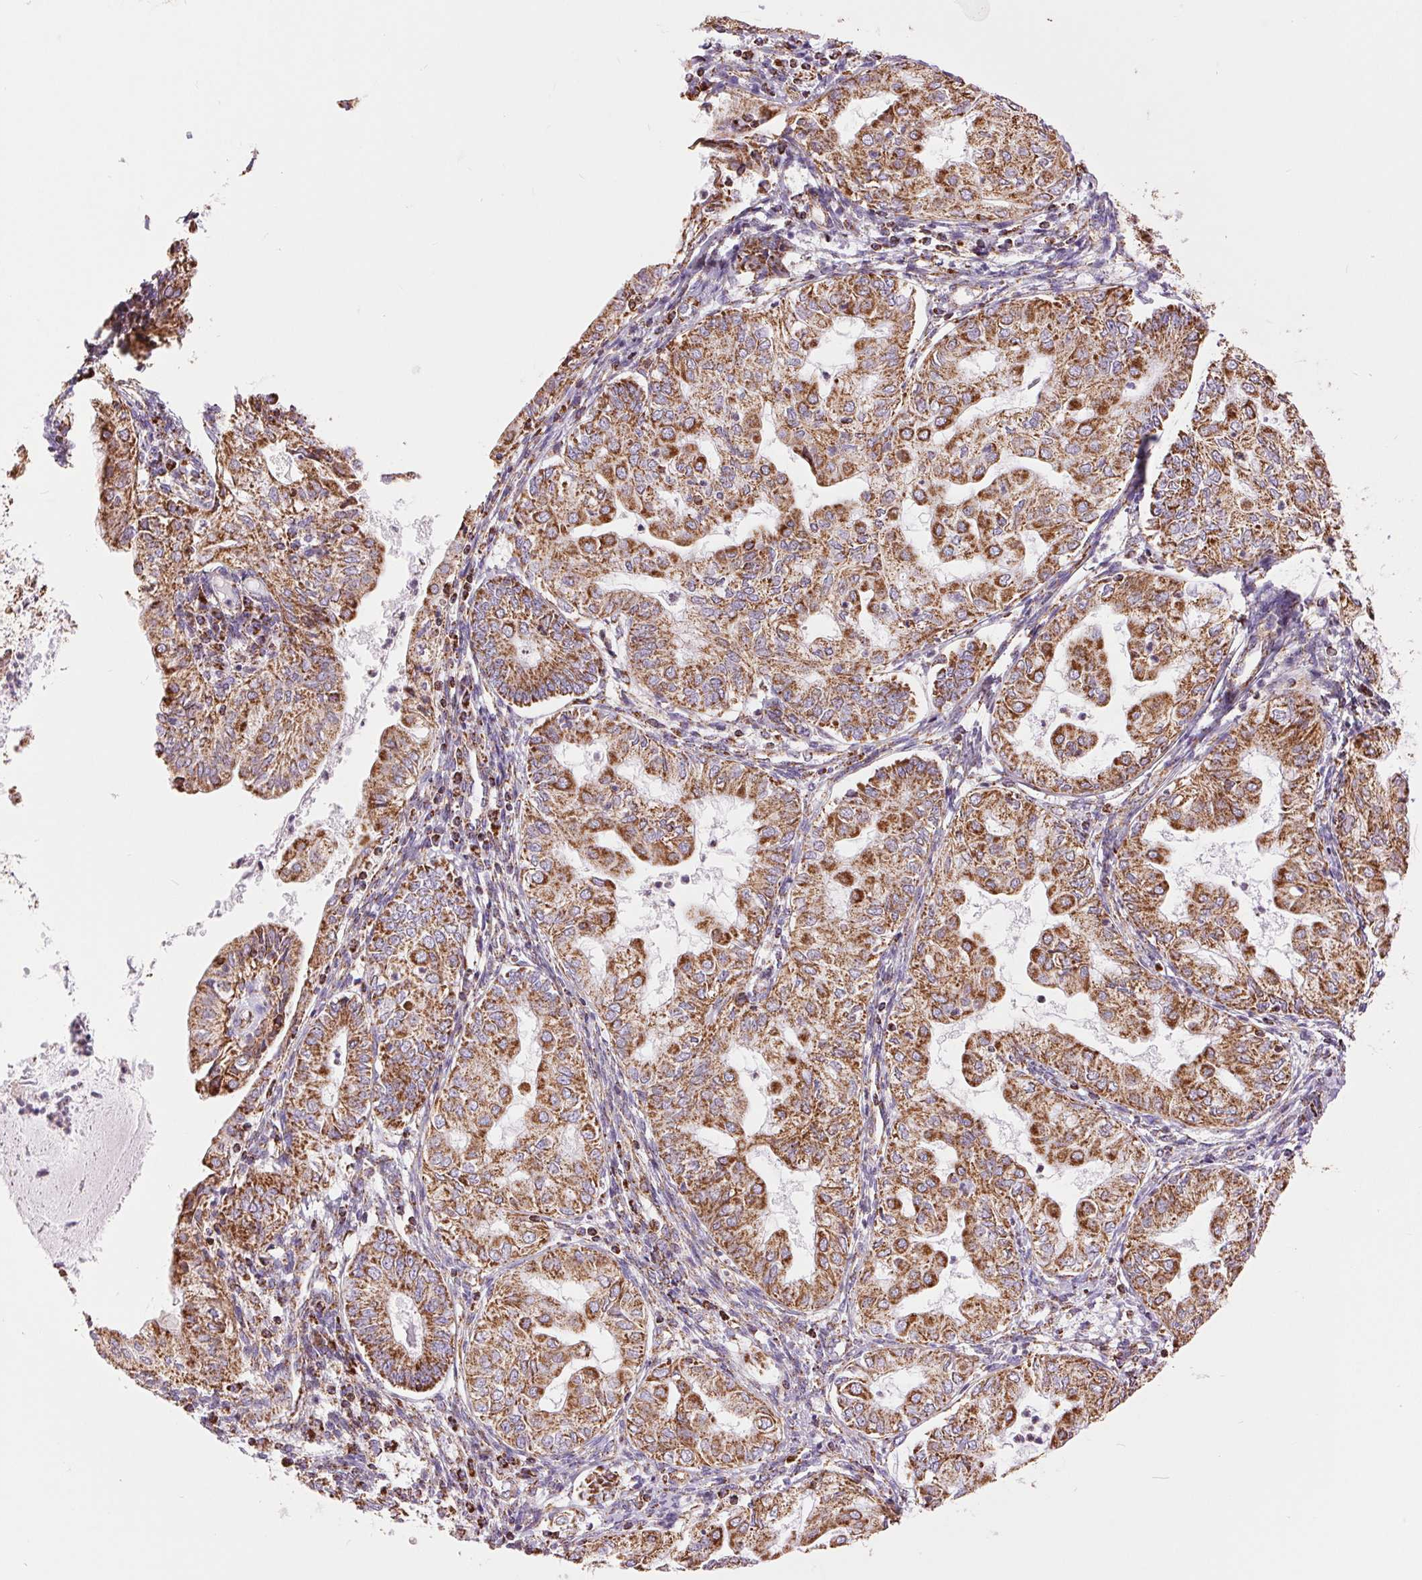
{"staining": {"intensity": "strong", "quantity": ">75%", "location": "cytoplasmic/membranous"}, "tissue": "endometrial cancer", "cell_type": "Tumor cells", "image_type": "cancer", "snomed": [{"axis": "morphology", "description": "Adenocarcinoma, NOS"}, {"axis": "topography", "description": "Endometrium"}], "caption": "A brown stain labels strong cytoplasmic/membranous staining of a protein in endometrial adenocarcinoma tumor cells.", "gene": "ATP5PB", "patient": {"sex": "female", "age": 68}}